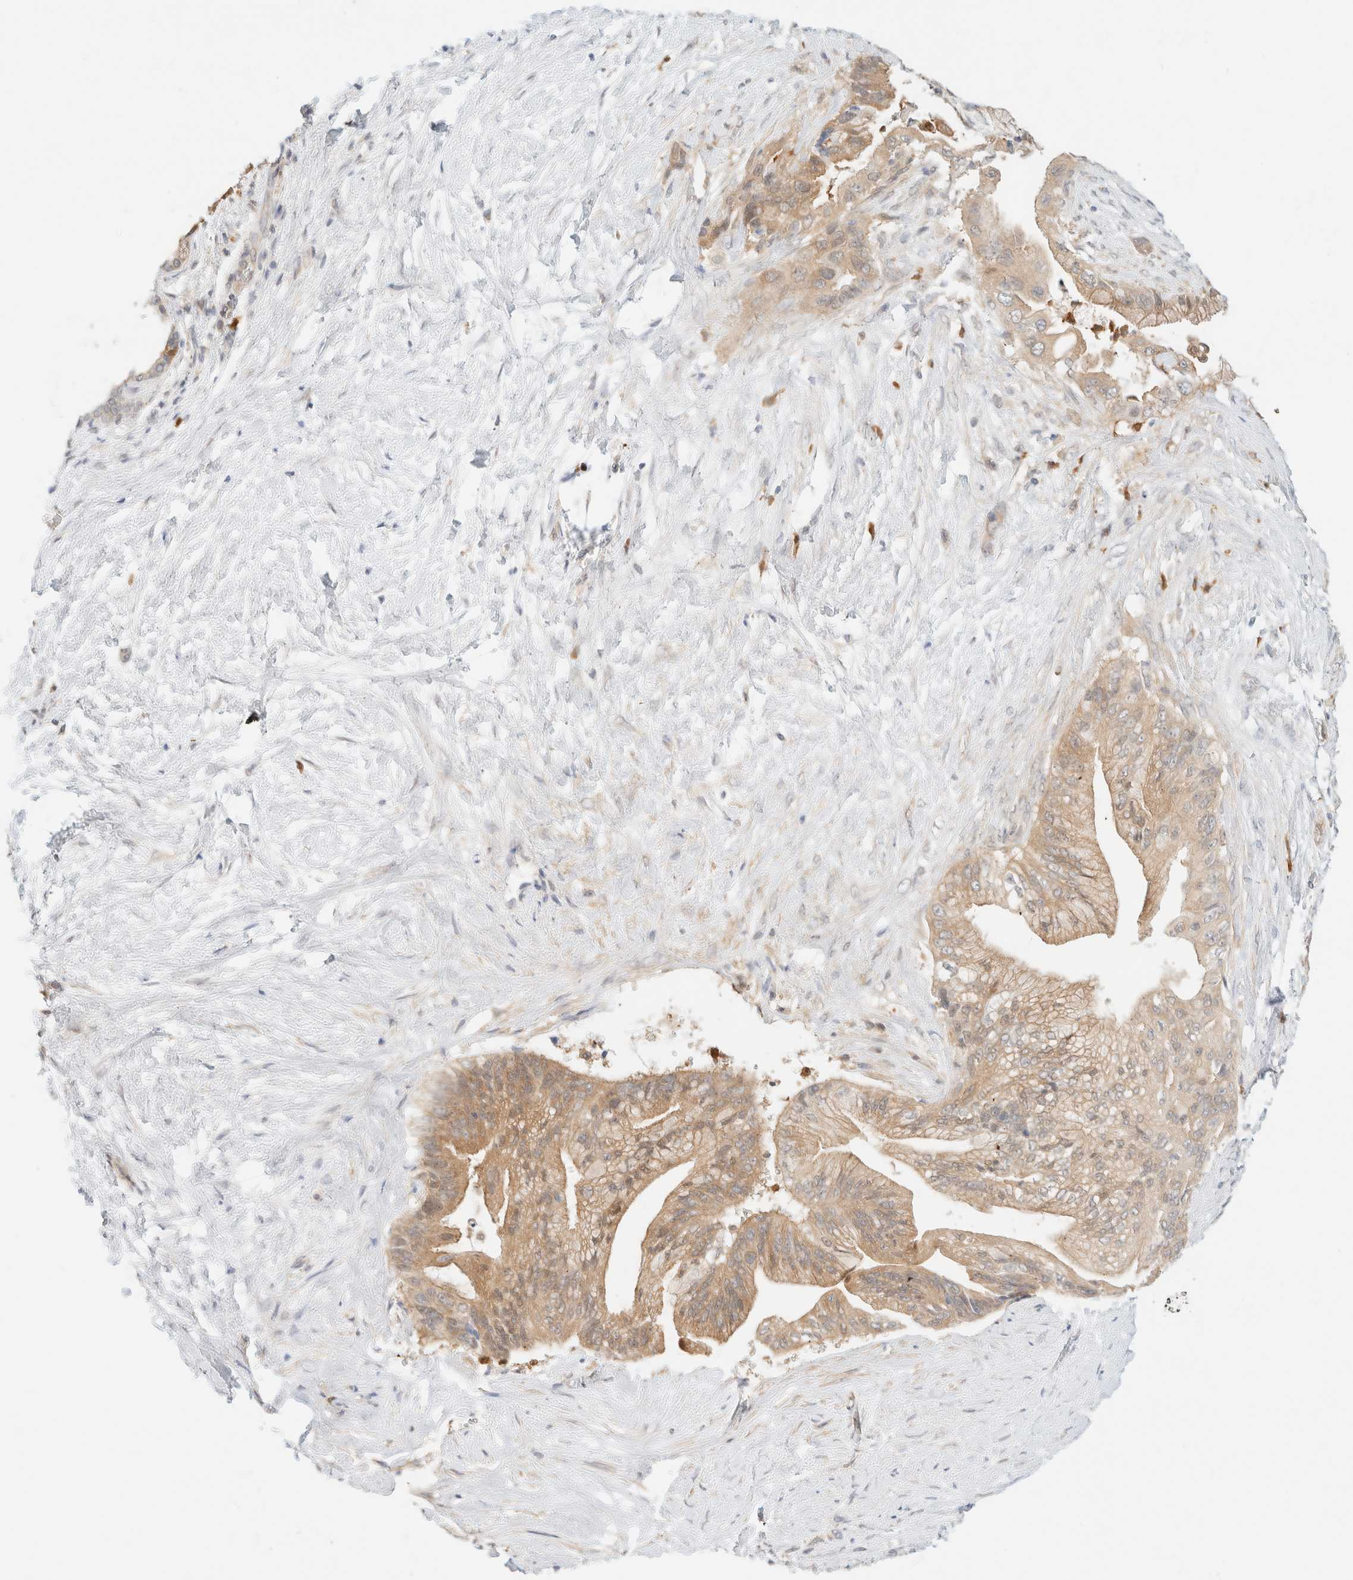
{"staining": {"intensity": "moderate", "quantity": ">75%", "location": "cytoplasmic/membranous"}, "tissue": "pancreatic cancer", "cell_type": "Tumor cells", "image_type": "cancer", "snomed": [{"axis": "morphology", "description": "Adenocarcinoma, NOS"}, {"axis": "topography", "description": "Pancreas"}], "caption": "Pancreatic cancer (adenocarcinoma) stained with a protein marker displays moderate staining in tumor cells.", "gene": "GPI", "patient": {"sex": "male", "age": 59}}